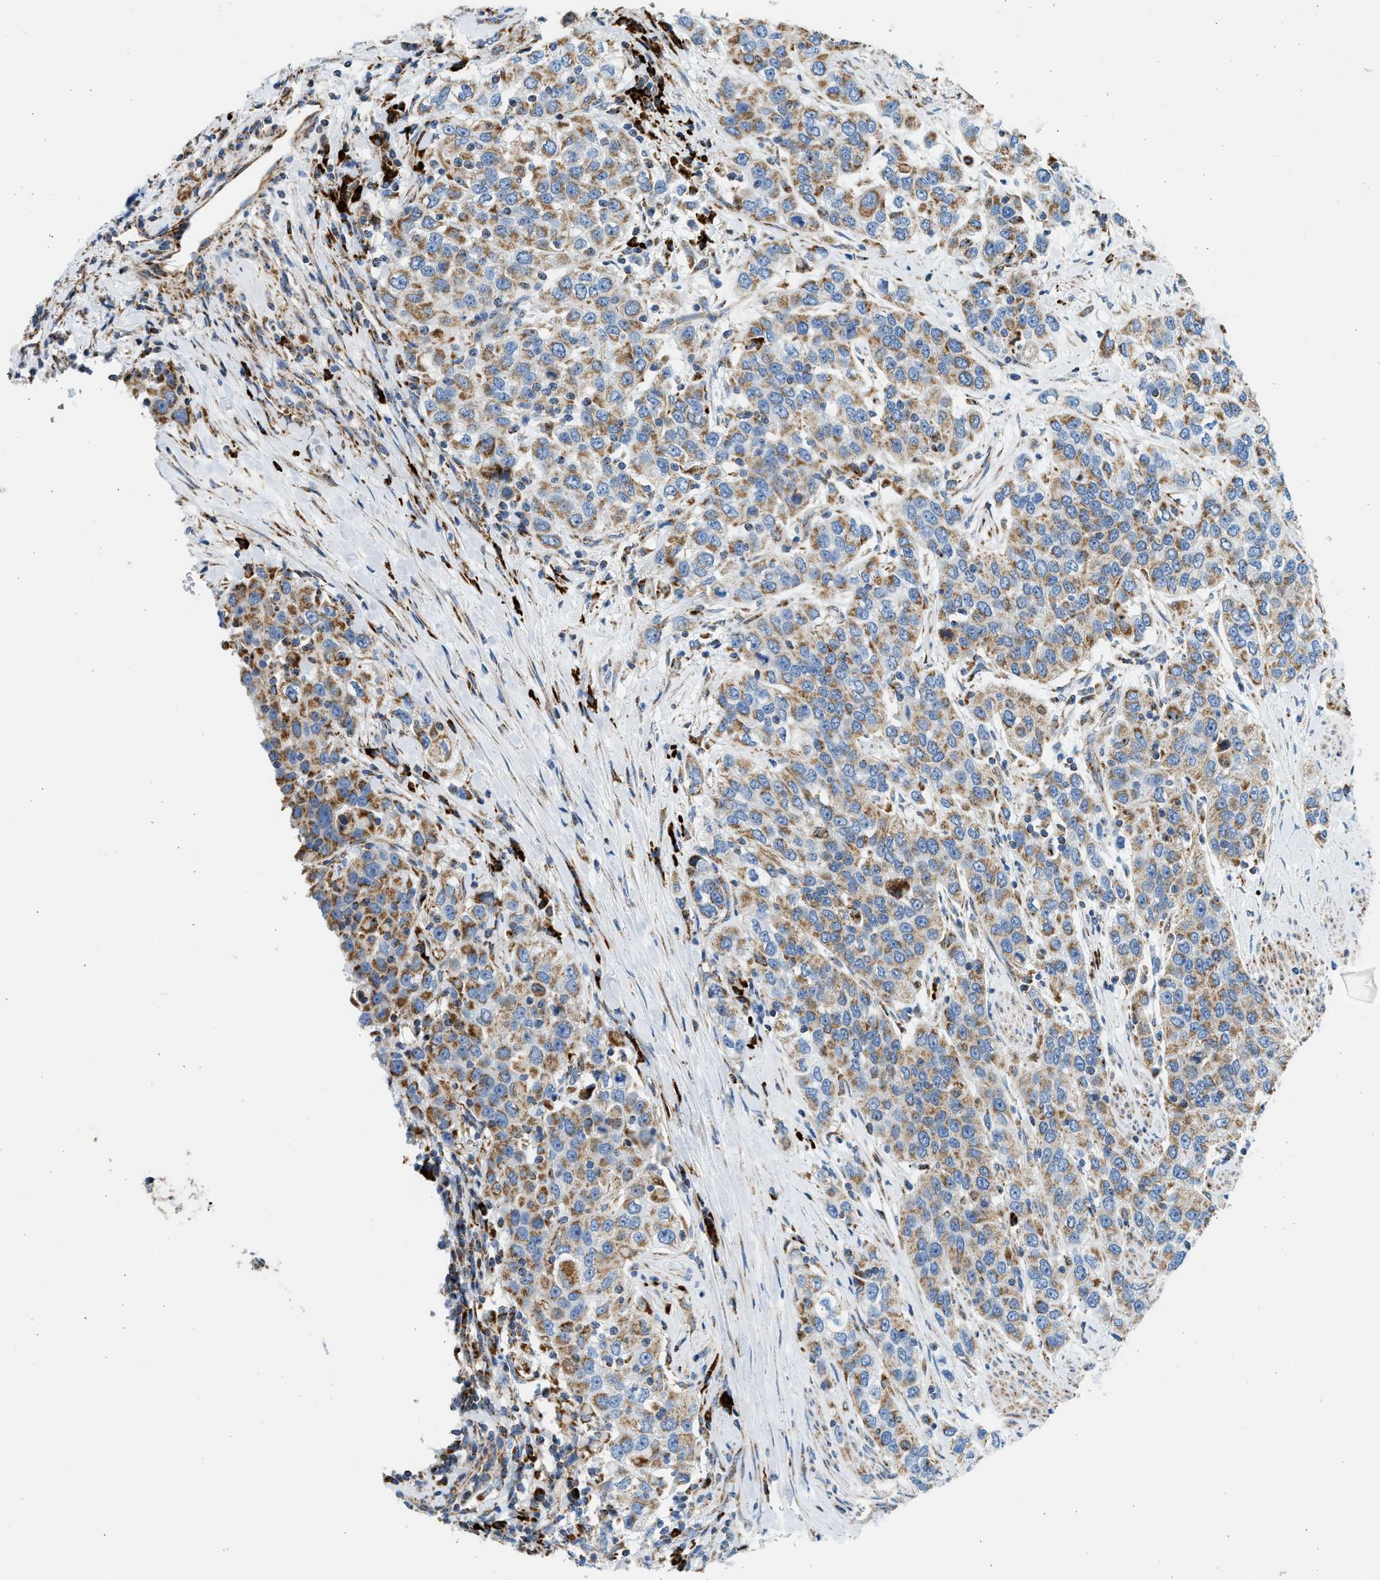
{"staining": {"intensity": "moderate", "quantity": ">75%", "location": "cytoplasmic/membranous"}, "tissue": "urothelial cancer", "cell_type": "Tumor cells", "image_type": "cancer", "snomed": [{"axis": "morphology", "description": "Urothelial carcinoma, High grade"}, {"axis": "topography", "description": "Urinary bladder"}], "caption": "Urothelial cancer was stained to show a protein in brown. There is medium levels of moderate cytoplasmic/membranous expression in about >75% of tumor cells. Using DAB (brown) and hematoxylin (blue) stains, captured at high magnification using brightfield microscopy.", "gene": "KCNMB3", "patient": {"sex": "female", "age": 80}}